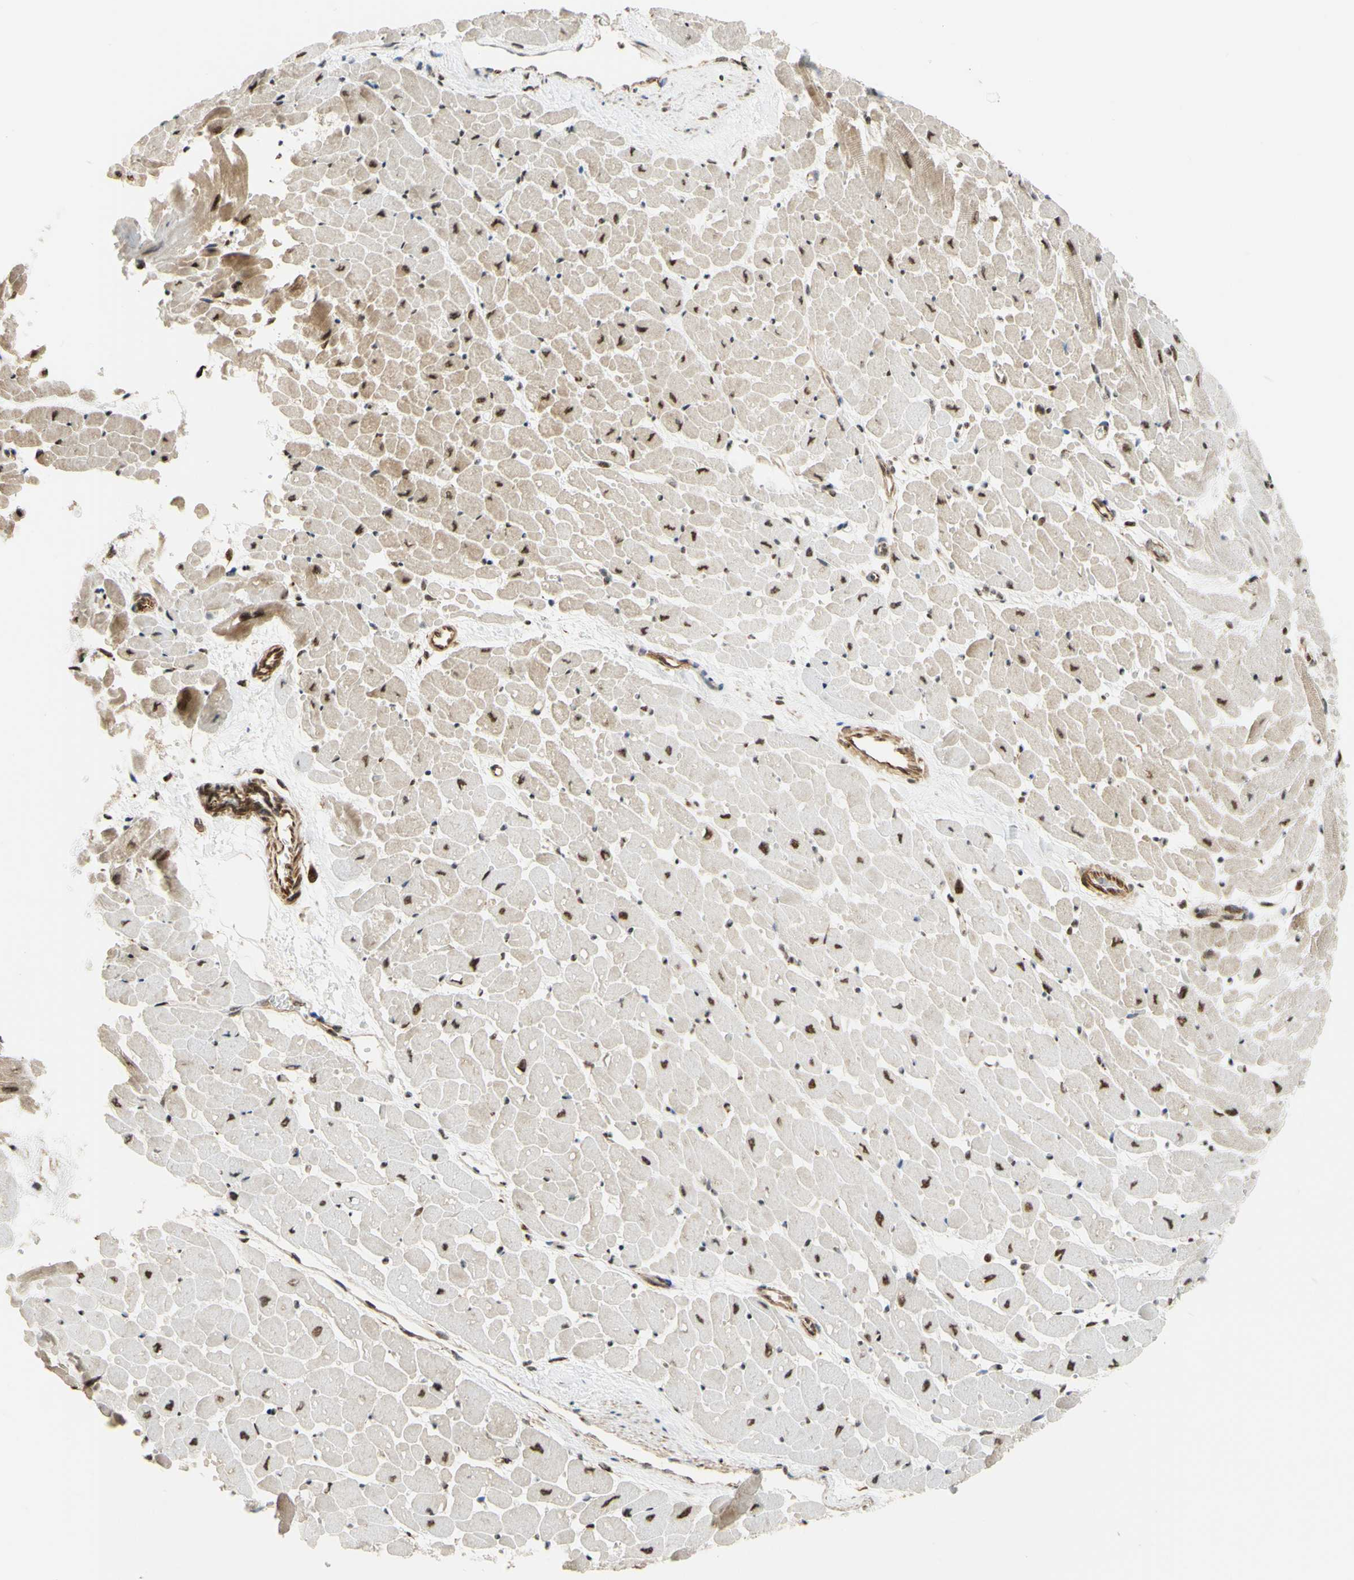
{"staining": {"intensity": "strong", "quantity": ">75%", "location": "cytoplasmic/membranous,nuclear"}, "tissue": "heart muscle", "cell_type": "Cardiomyocytes", "image_type": "normal", "snomed": [{"axis": "morphology", "description": "Normal tissue, NOS"}, {"axis": "topography", "description": "Heart"}], "caption": "Brown immunohistochemical staining in normal heart muscle reveals strong cytoplasmic/membranous,nuclear expression in approximately >75% of cardiomyocytes. (DAB (3,3'-diaminobenzidine) = brown stain, brightfield microscopy at high magnification).", "gene": "SAP18", "patient": {"sex": "male", "age": 45}}